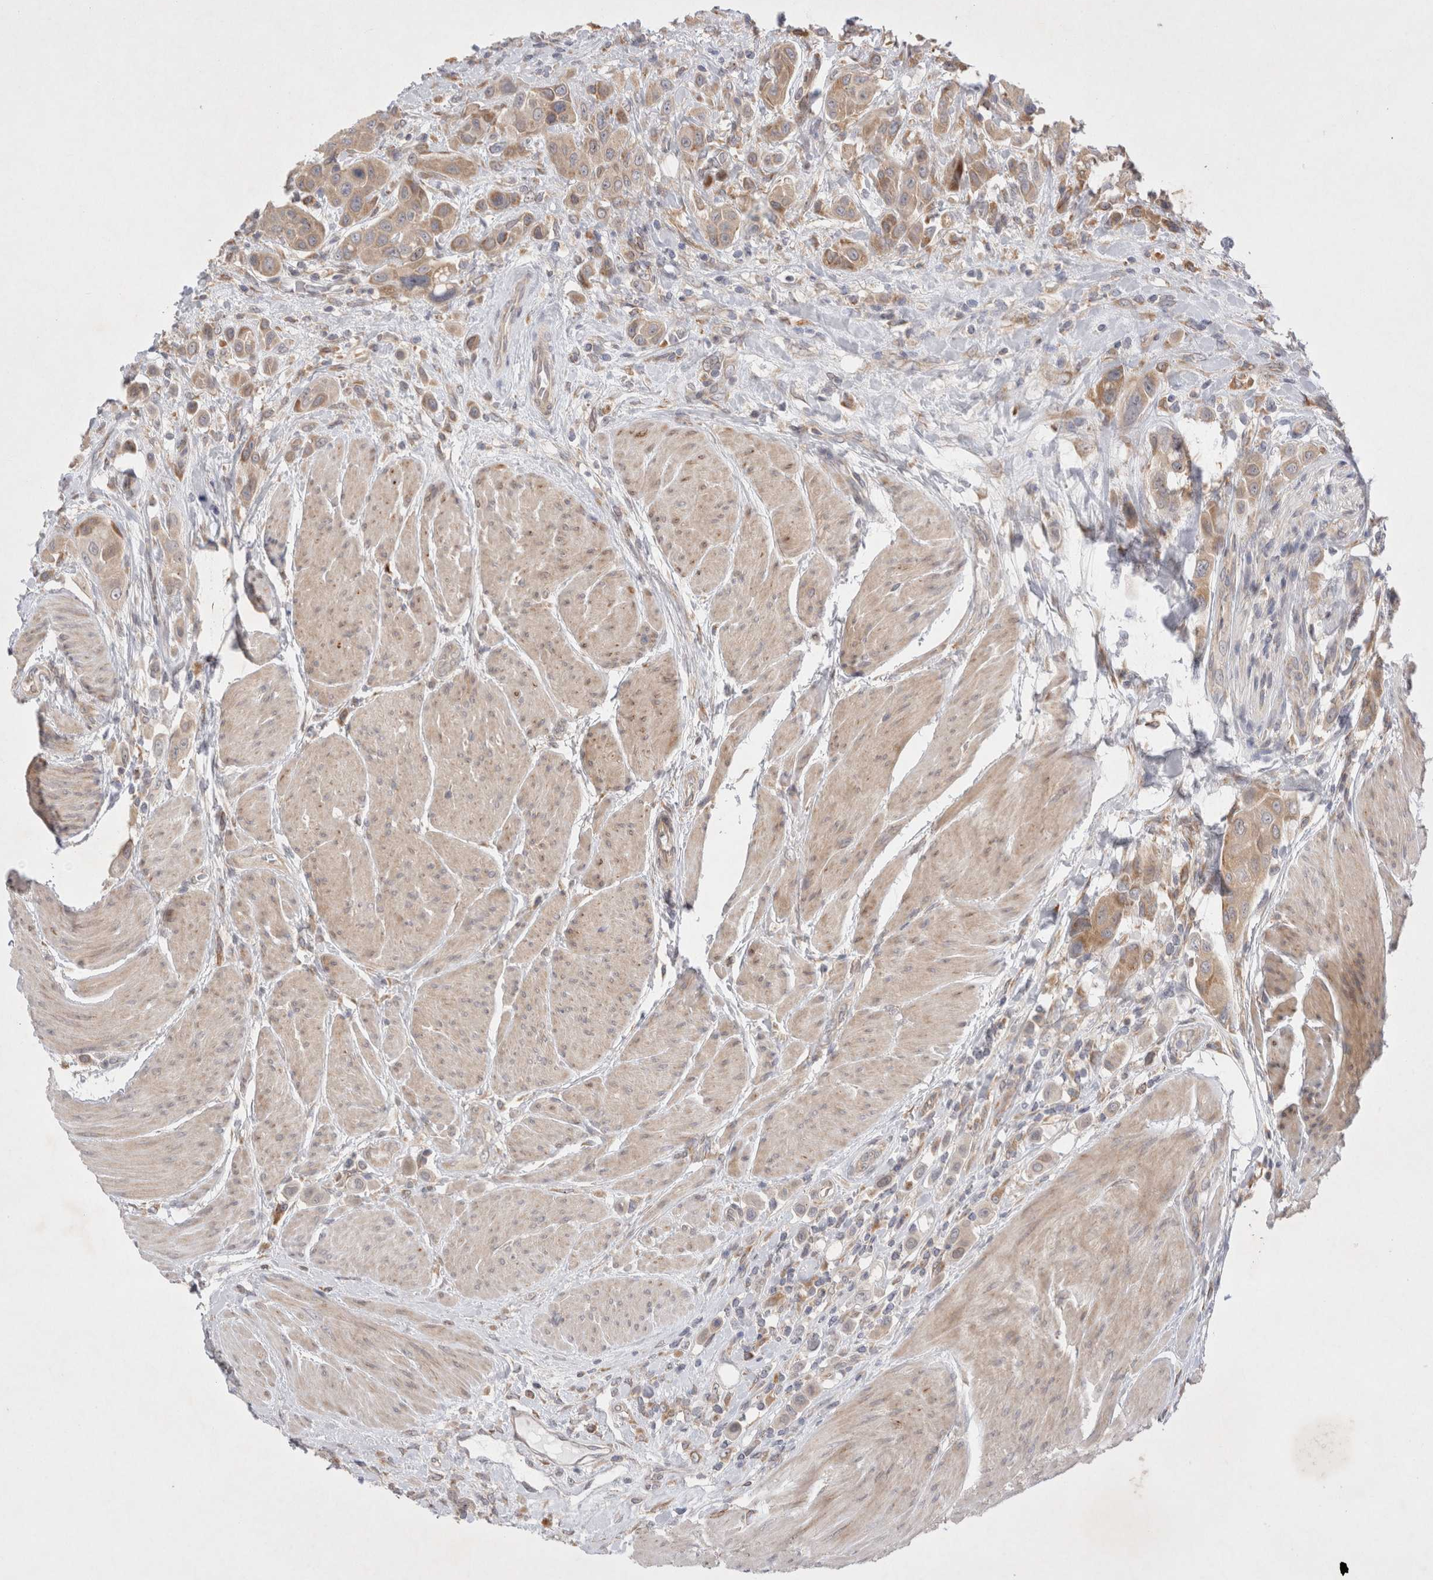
{"staining": {"intensity": "weak", "quantity": ">75%", "location": "cytoplasmic/membranous"}, "tissue": "urothelial cancer", "cell_type": "Tumor cells", "image_type": "cancer", "snomed": [{"axis": "morphology", "description": "Urothelial carcinoma, High grade"}, {"axis": "topography", "description": "Urinary bladder"}], "caption": "Tumor cells exhibit low levels of weak cytoplasmic/membranous staining in approximately >75% of cells in human high-grade urothelial carcinoma.", "gene": "NPC1", "patient": {"sex": "male", "age": 50}}